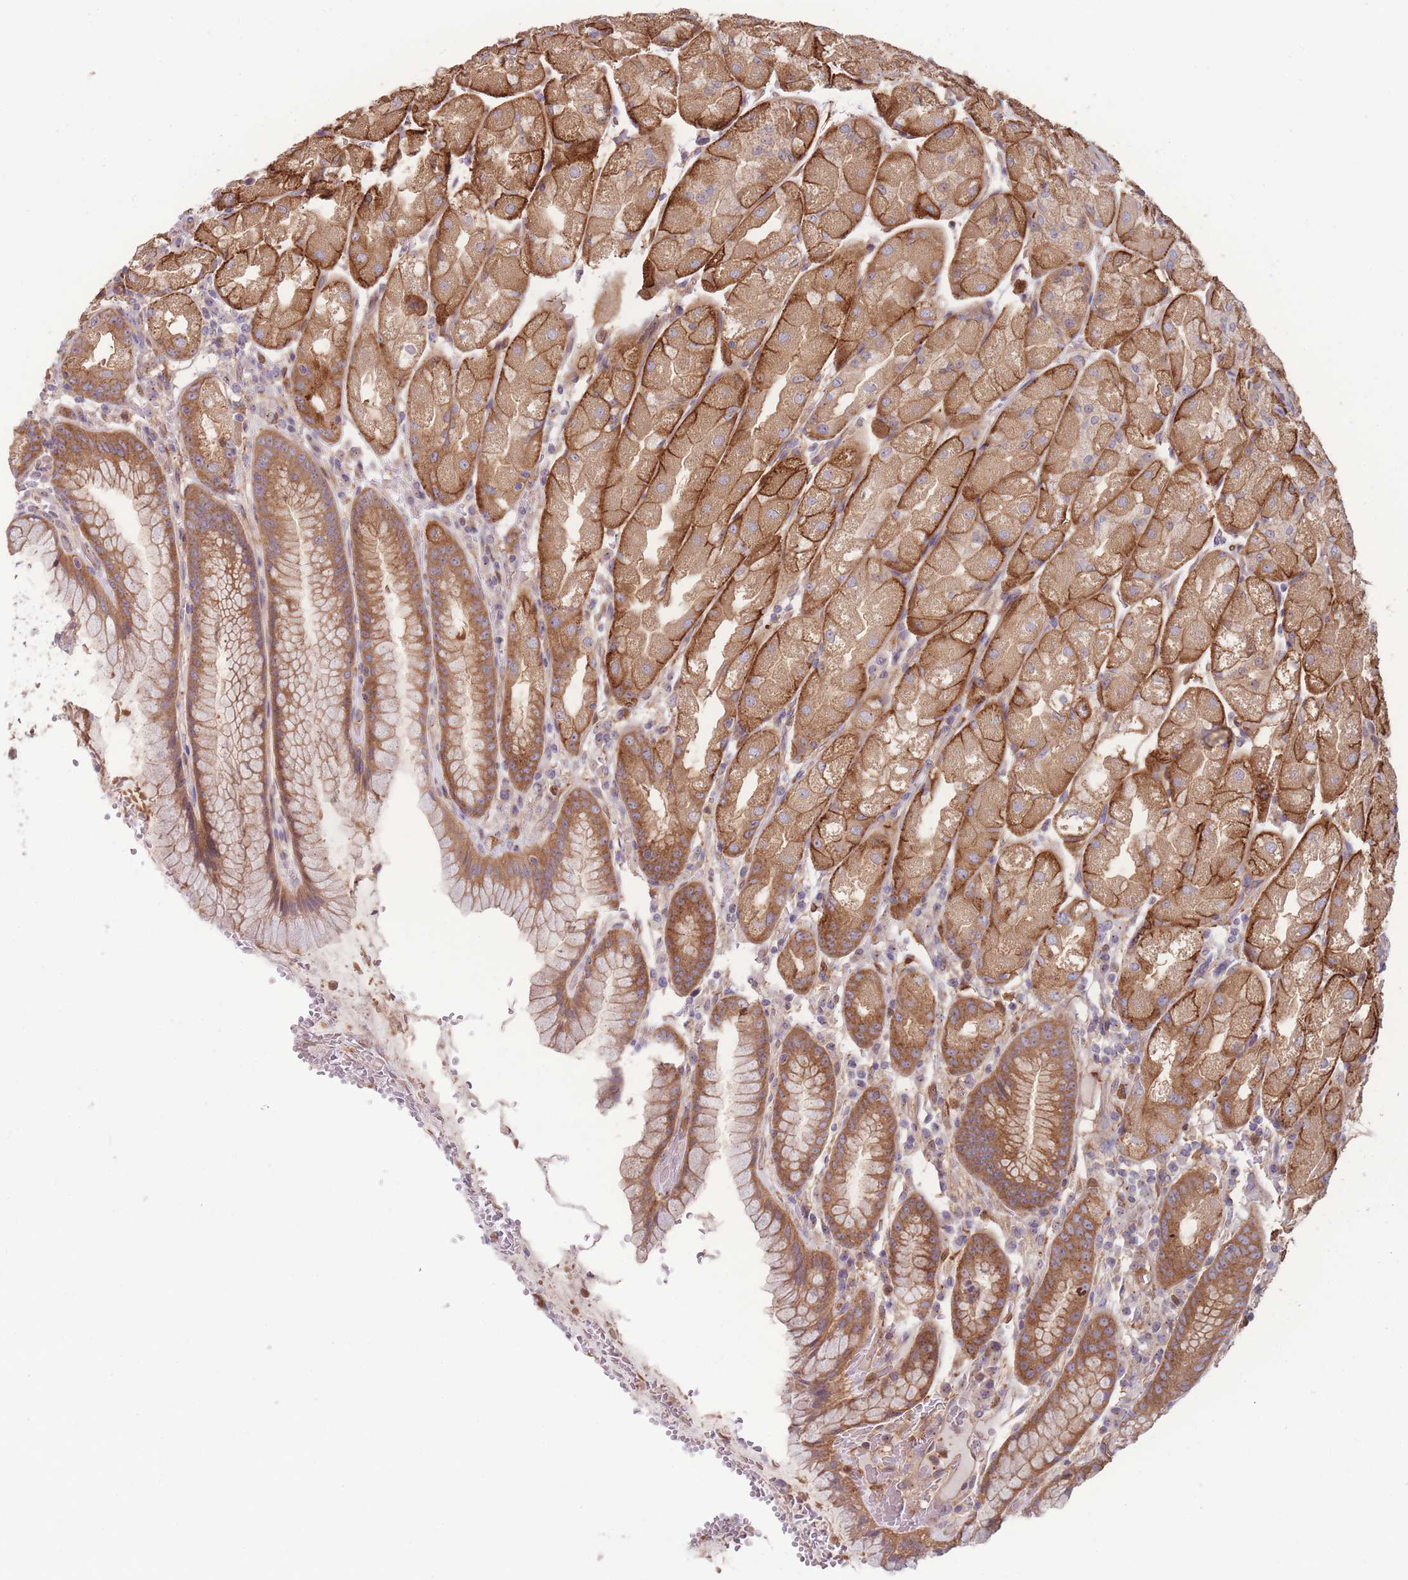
{"staining": {"intensity": "moderate", "quantity": ">75%", "location": "cytoplasmic/membranous"}, "tissue": "stomach", "cell_type": "Glandular cells", "image_type": "normal", "snomed": [{"axis": "morphology", "description": "Normal tissue, NOS"}, {"axis": "topography", "description": "Stomach, upper"}], "caption": "Immunohistochemical staining of benign stomach demonstrates medium levels of moderate cytoplasmic/membranous positivity in about >75% of glandular cells. (DAB IHC with brightfield microscopy, high magnification).", "gene": "STEAP3", "patient": {"sex": "male", "age": 52}}